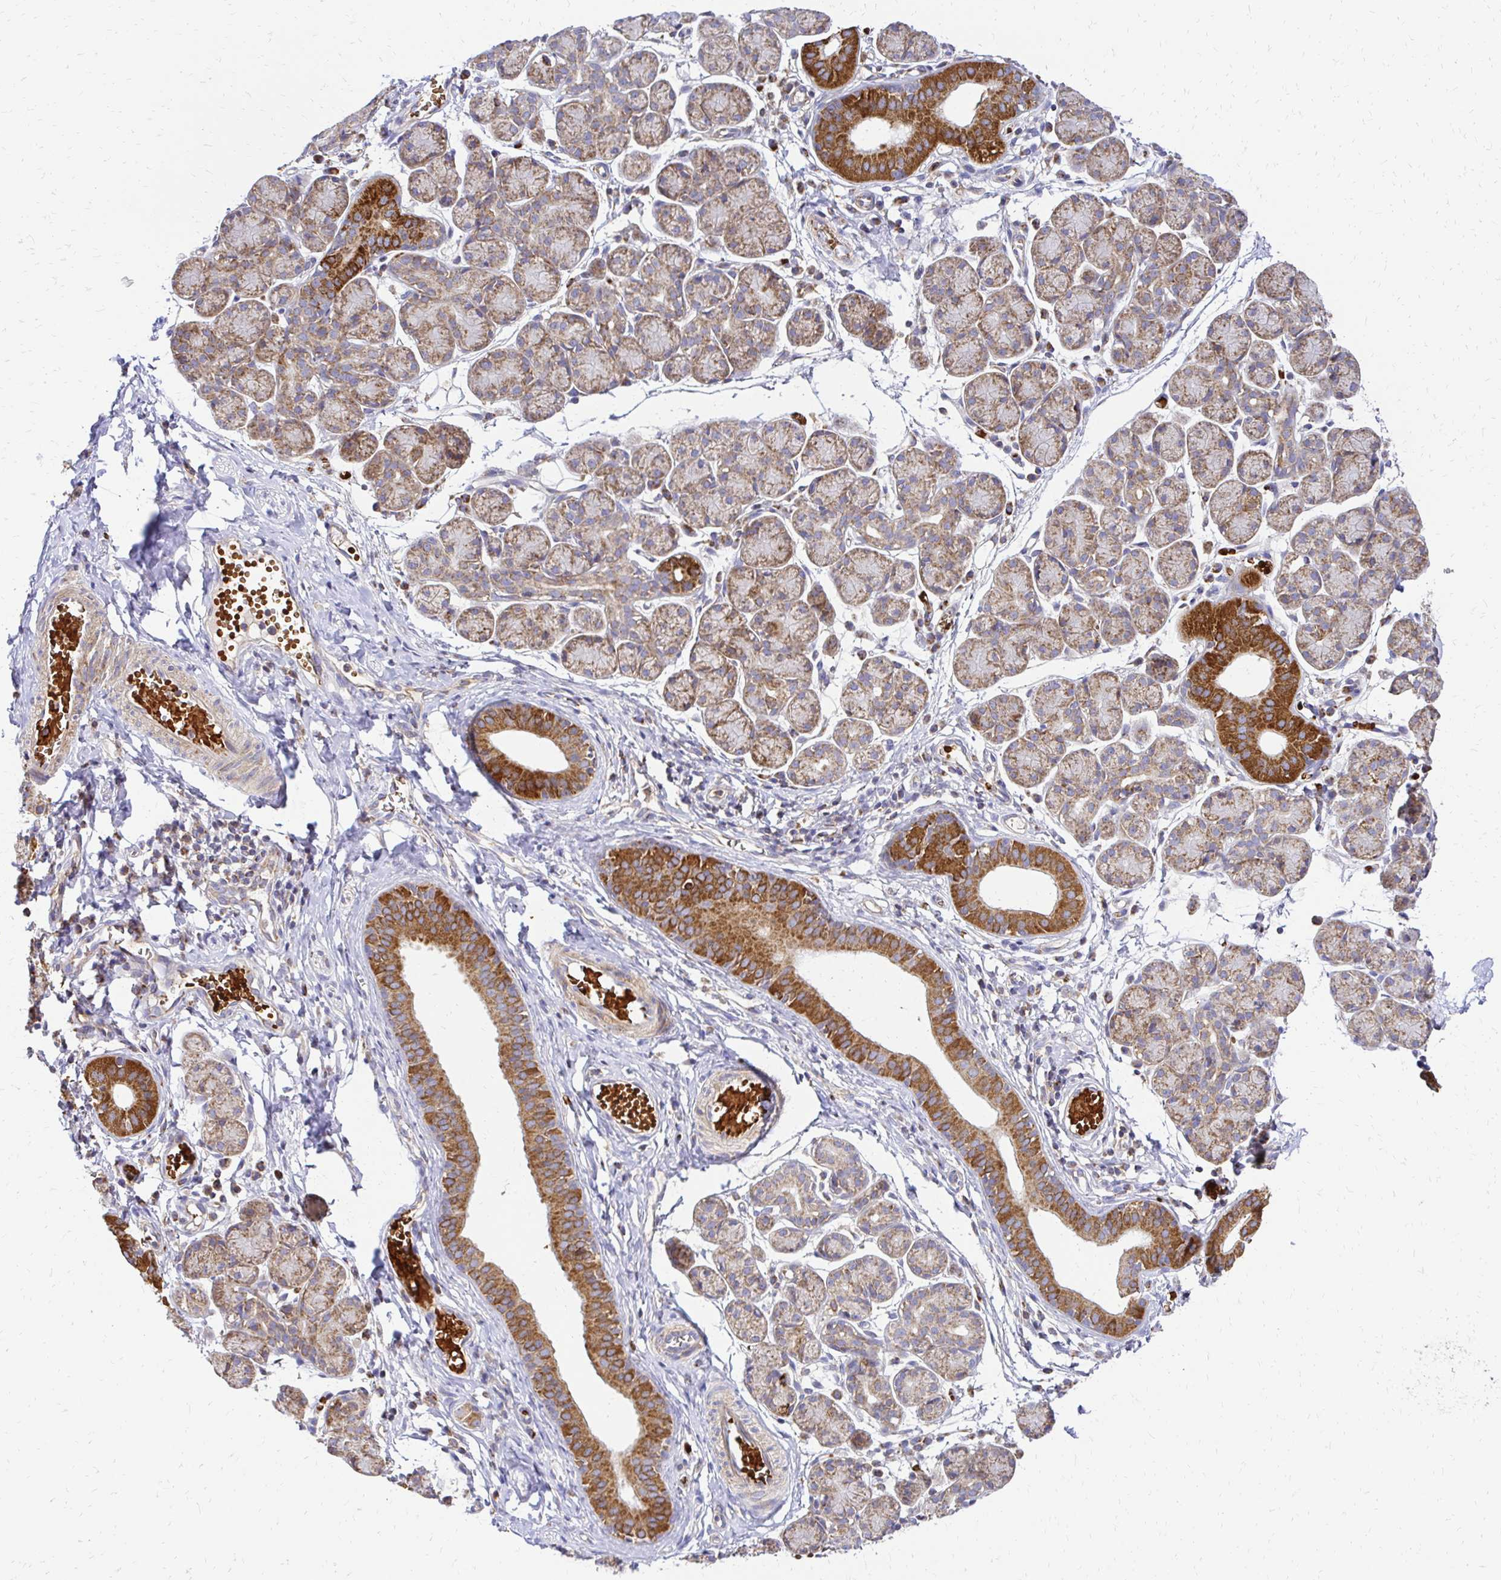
{"staining": {"intensity": "moderate", "quantity": "25%-75%", "location": "cytoplasmic/membranous"}, "tissue": "salivary gland", "cell_type": "Glandular cells", "image_type": "normal", "snomed": [{"axis": "morphology", "description": "Normal tissue, NOS"}, {"axis": "morphology", "description": "Inflammation, NOS"}, {"axis": "topography", "description": "Lymph node"}, {"axis": "topography", "description": "Salivary gland"}], "caption": "Brown immunohistochemical staining in unremarkable salivary gland reveals moderate cytoplasmic/membranous positivity in approximately 25%-75% of glandular cells.", "gene": "MRPL13", "patient": {"sex": "male", "age": 3}}